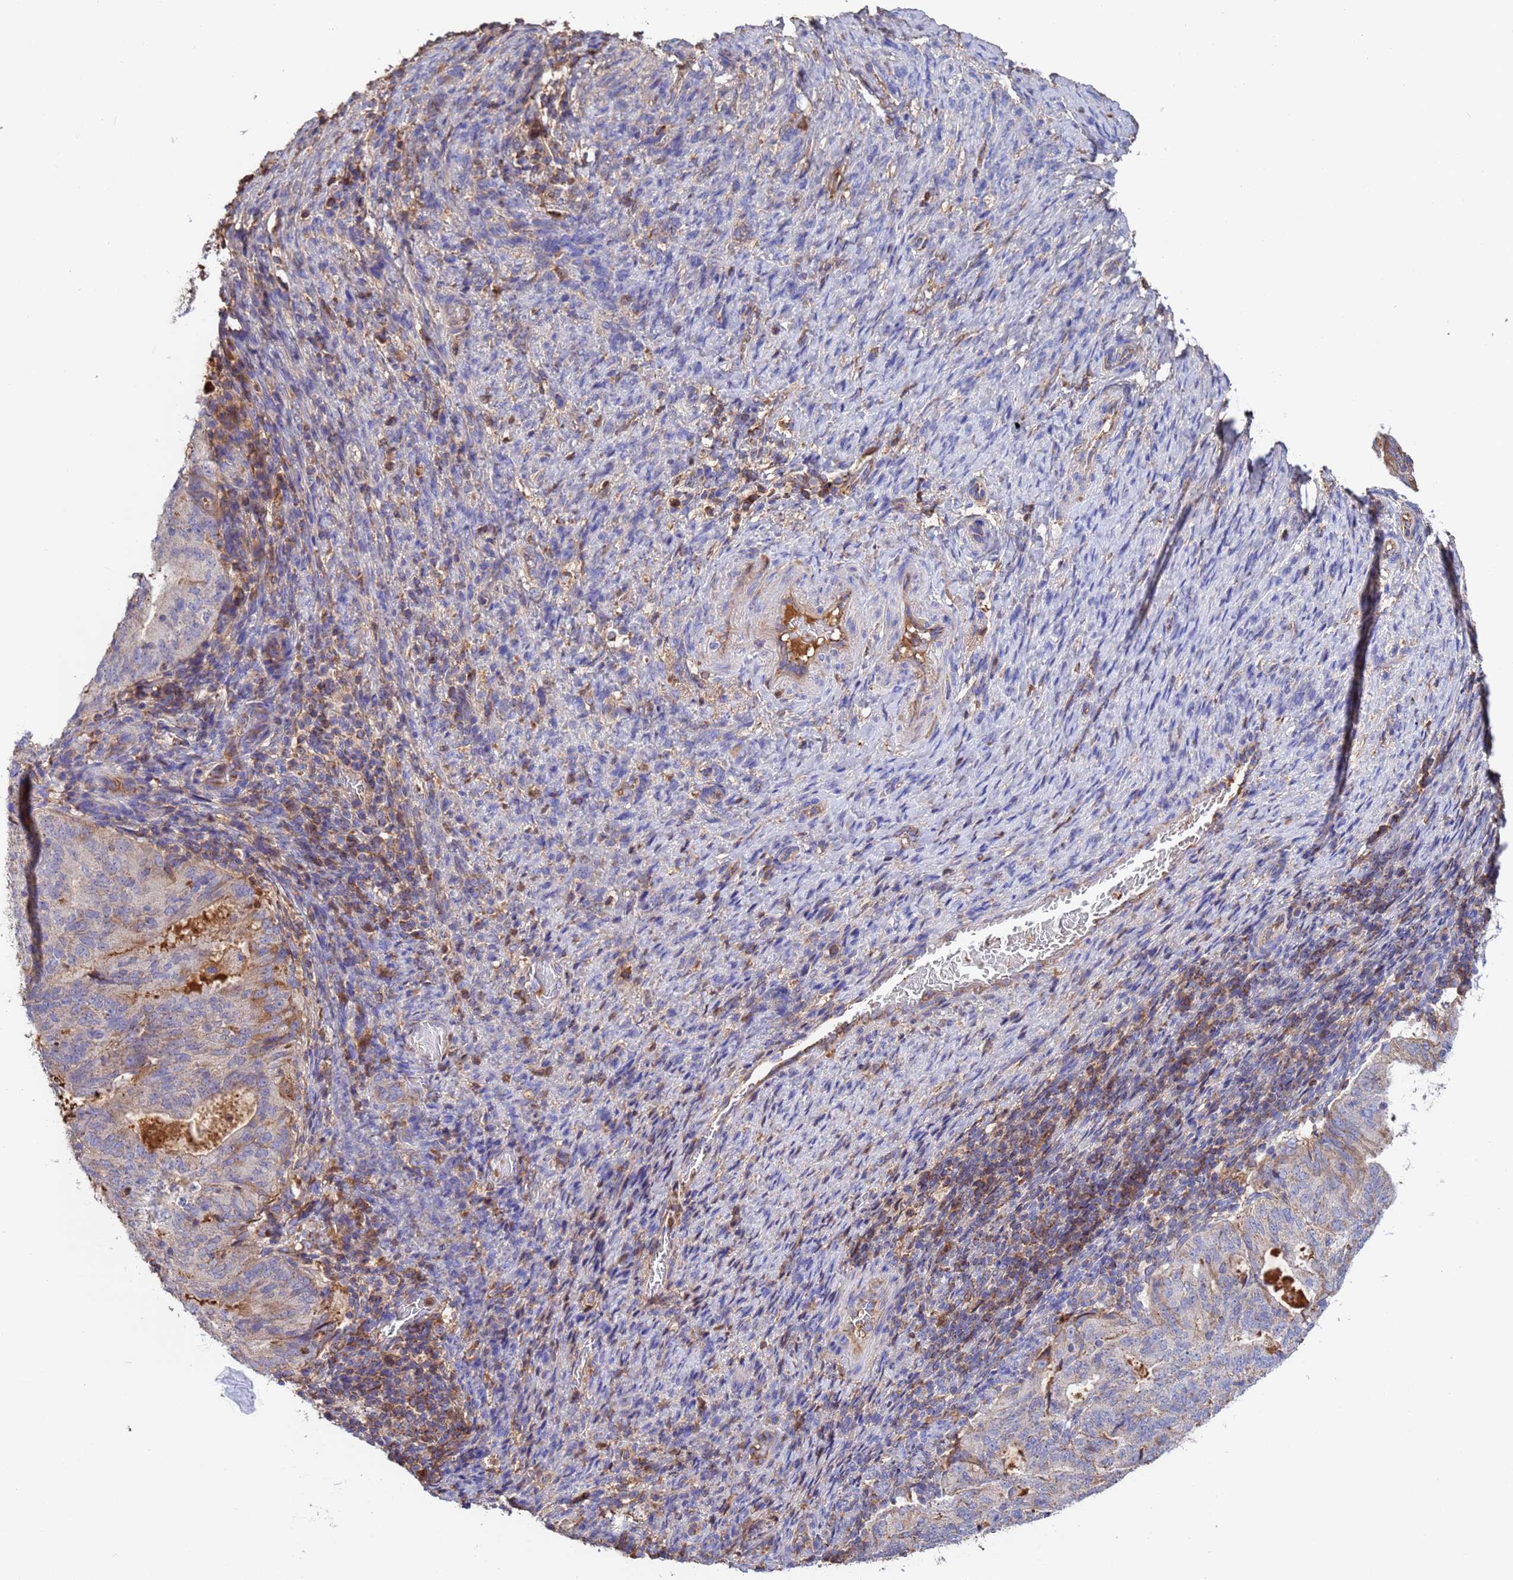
{"staining": {"intensity": "weak", "quantity": "<25%", "location": "cytoplasmic/membranous"}, "tissue": "endometrial cancer", "cell_type": "Tumor cells", "image_type": "cancer", "snomed": [{"axis": "morphology", "description": "Adenocarcinoma, NOS"}, {"axis": "topography", "description": "Endometrium"}], "caption": "Endometrial adenocarcinoma was stained to show a protein in brown. There is no significant expression in tumor cells. (Stains: DAB (3,3'-diaminobenzidine) immunohistochemistry (IHC) with hematoxylin counter stain, Microscopy: brightfield microscopy at high magnification).", "gene": "GLUD1", "patient": {"sex": "female", "age": 70}}